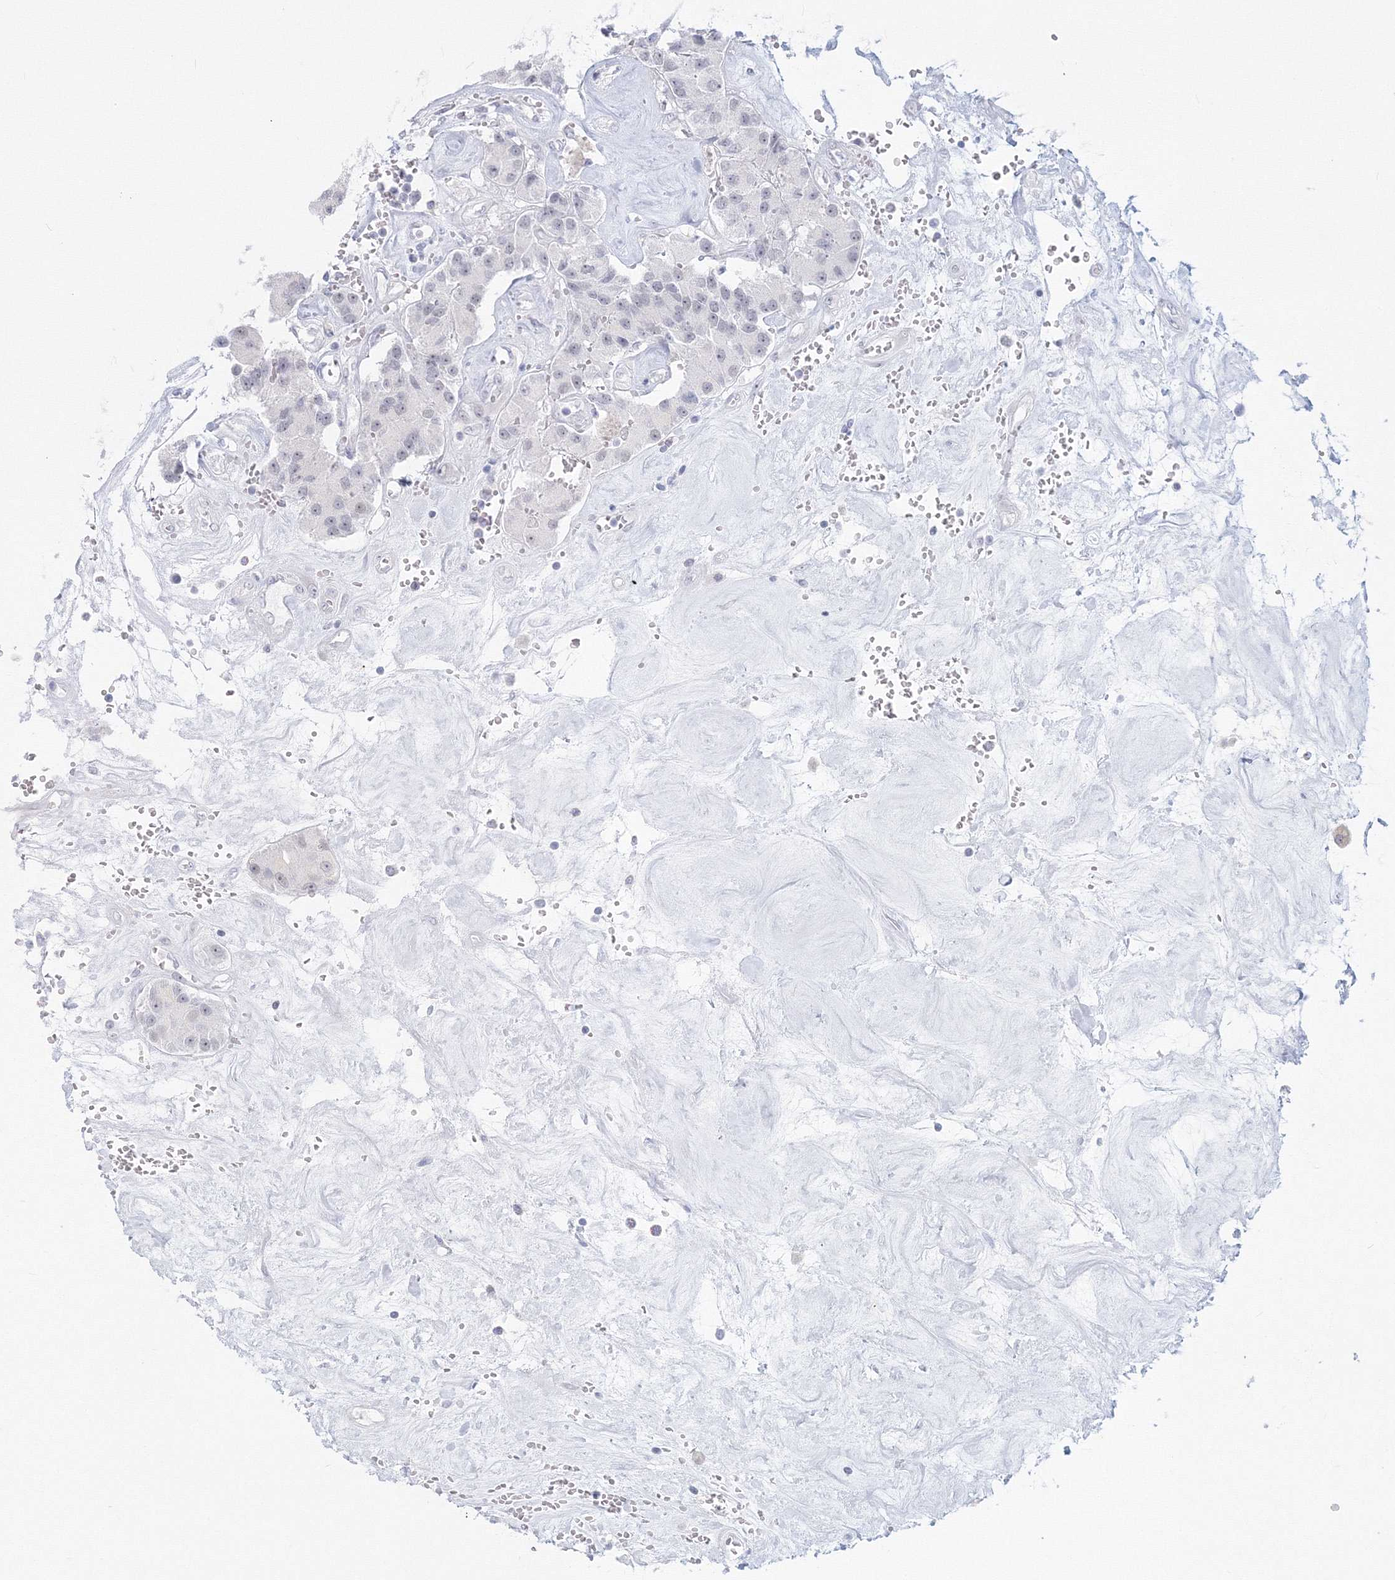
{"staining": {"intensity": "negative", "quantity": "none", "location": "none"}, "tissue": "carcinoid", "cell_type": "Tumor cells", "image_type": "cancer", "snomed": [{"axis": "morphology", "description": "Carcinoid, malignant, NOS"}, {"axis": "topography", "description": "Pancreas"}], "caption": "The histopathology image displays no significant staining in tumor cells of malignant carcinoid.", "gene": "VSIG1", "patient": {"sex": "male", "age": 41}}